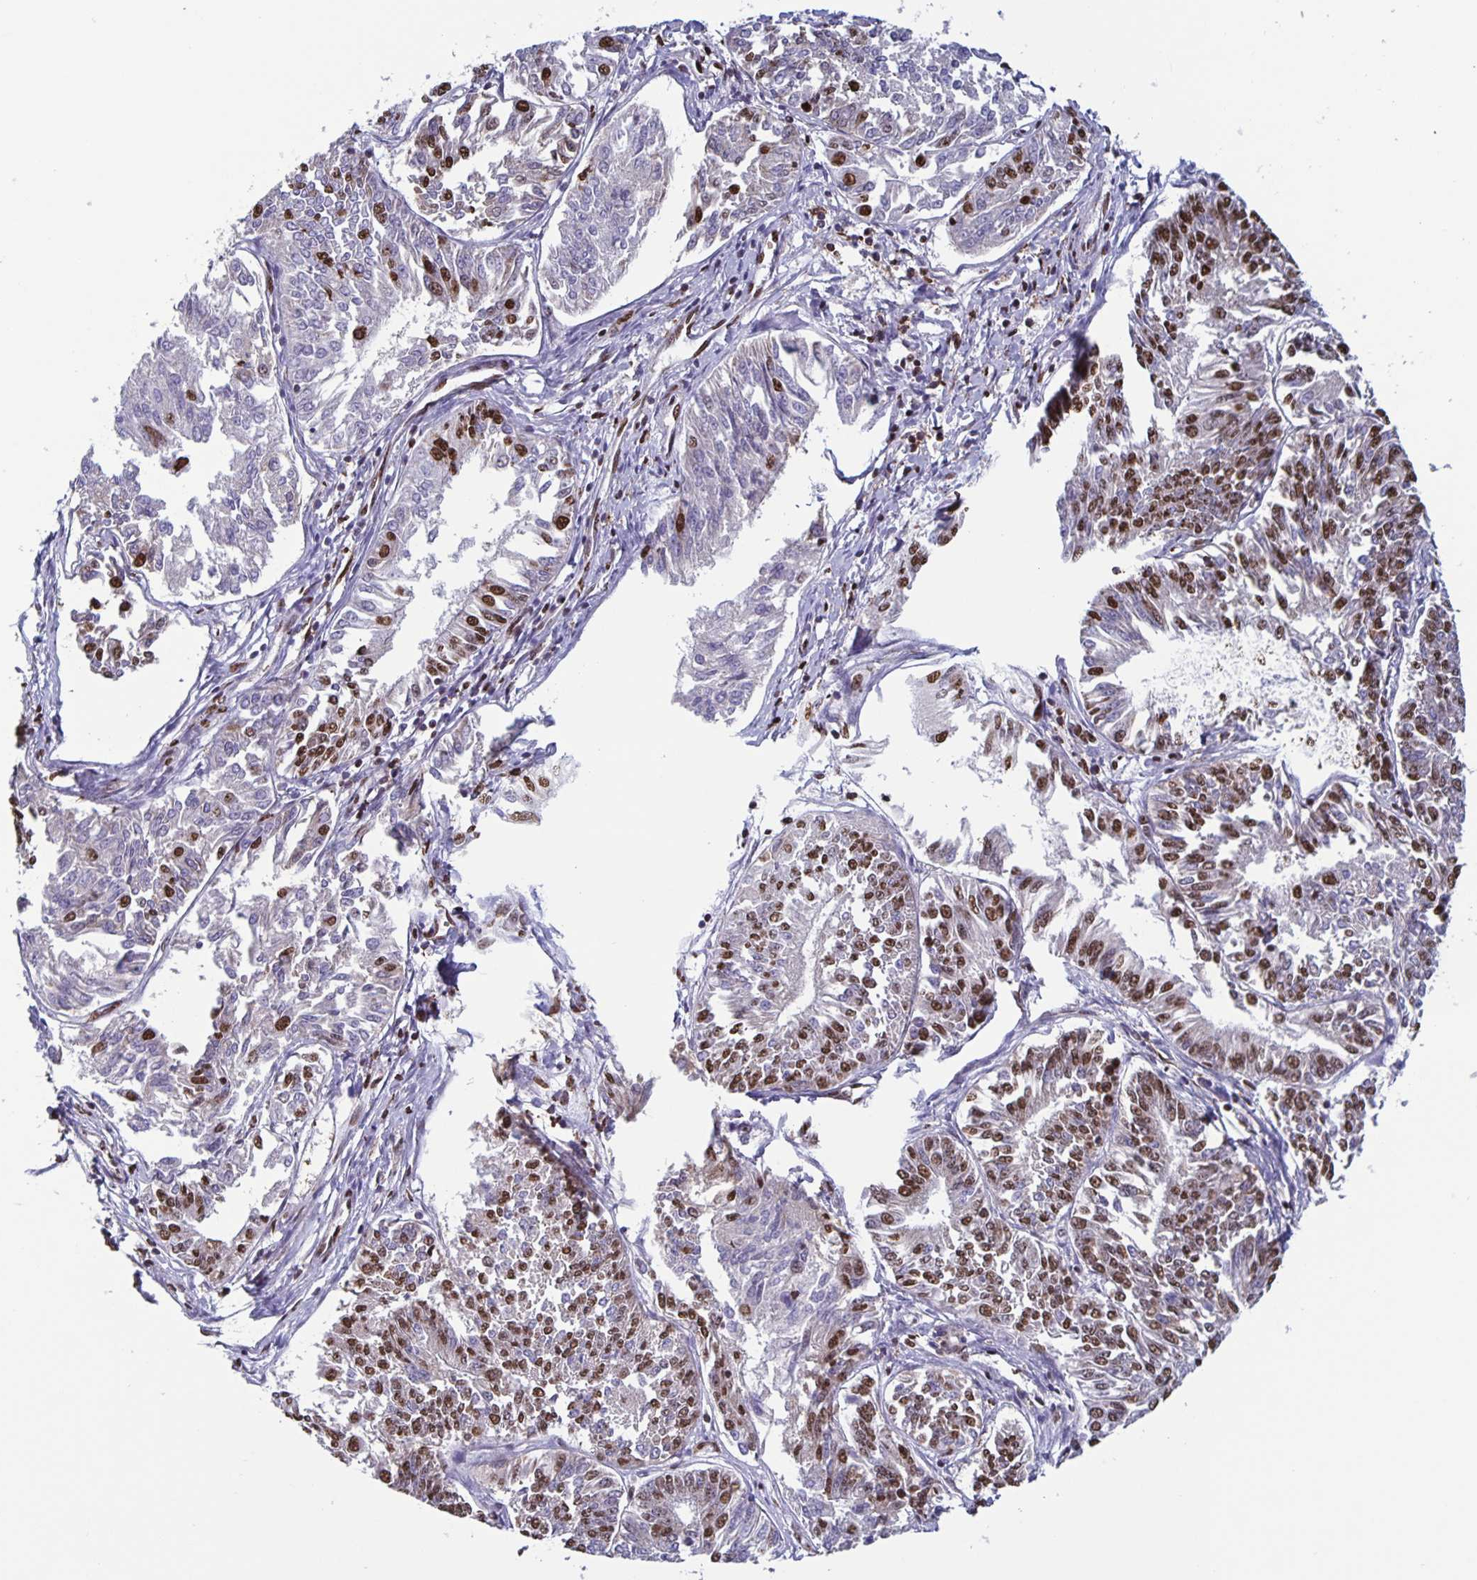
{"staining": {"intensity": "strong", "quantity": ">75%", "location": "nuclear"}, "tissue": "endometrial cancer", "cell_type": "Tumor cells", "image_type": "cancer", "snomed": [{"axis": "morphology", "description": "Adenocarcinoma, NOS"}, {"axis": "topography", "description": "Endometrium"}], "caption": "Human endometrial adenocarcinoma stained with a protein marker reveals strong staining in tumor cells.", "gene": "DUT", "patient": {"sex": "female", "age": 58}}